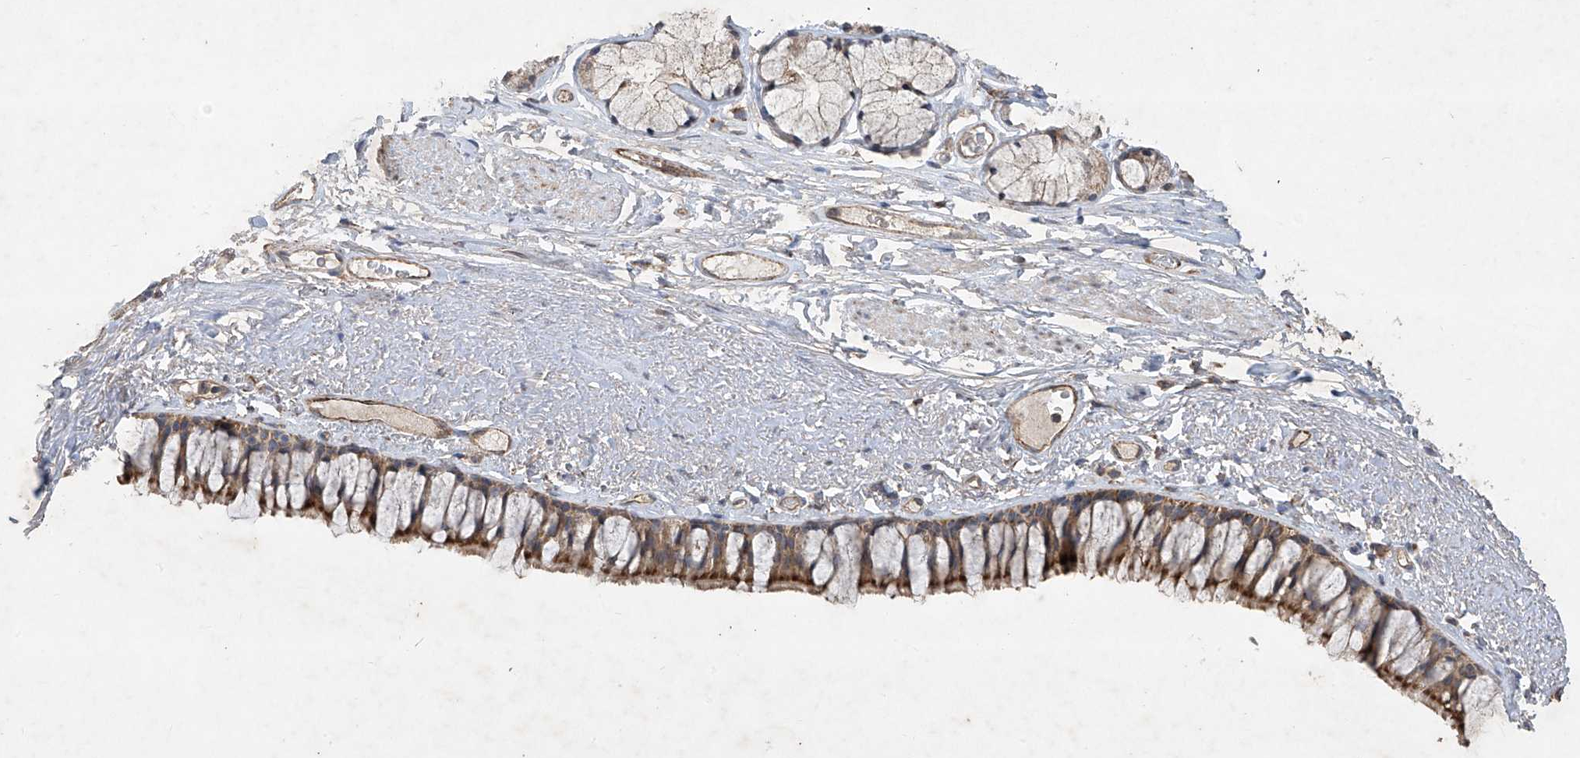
{"staining": {"intensity": "strong", "quantity": ">75%", "location": "cytoplasmic/membranous"}, "tissue": "bronchus", "cell_type": "Respiratory epithelial cells", "image_type": "normal", "snomed": [{"axis": "morphology", "description": "Normal tissue, NOS"}, {"axis": "topography", "description": "Cartilage tissue"}, {"axis": "topography", "description": "Bronchus"}], "caption": "Protein staining by immunohistochemistry (IHC) exhibits strong cytoplasmic/membranous staining in about >75% of respiratory epithelial cells in benign bronchus.", "gene": "UQCC1", "patient": {"sex": "female", "age": 73}}